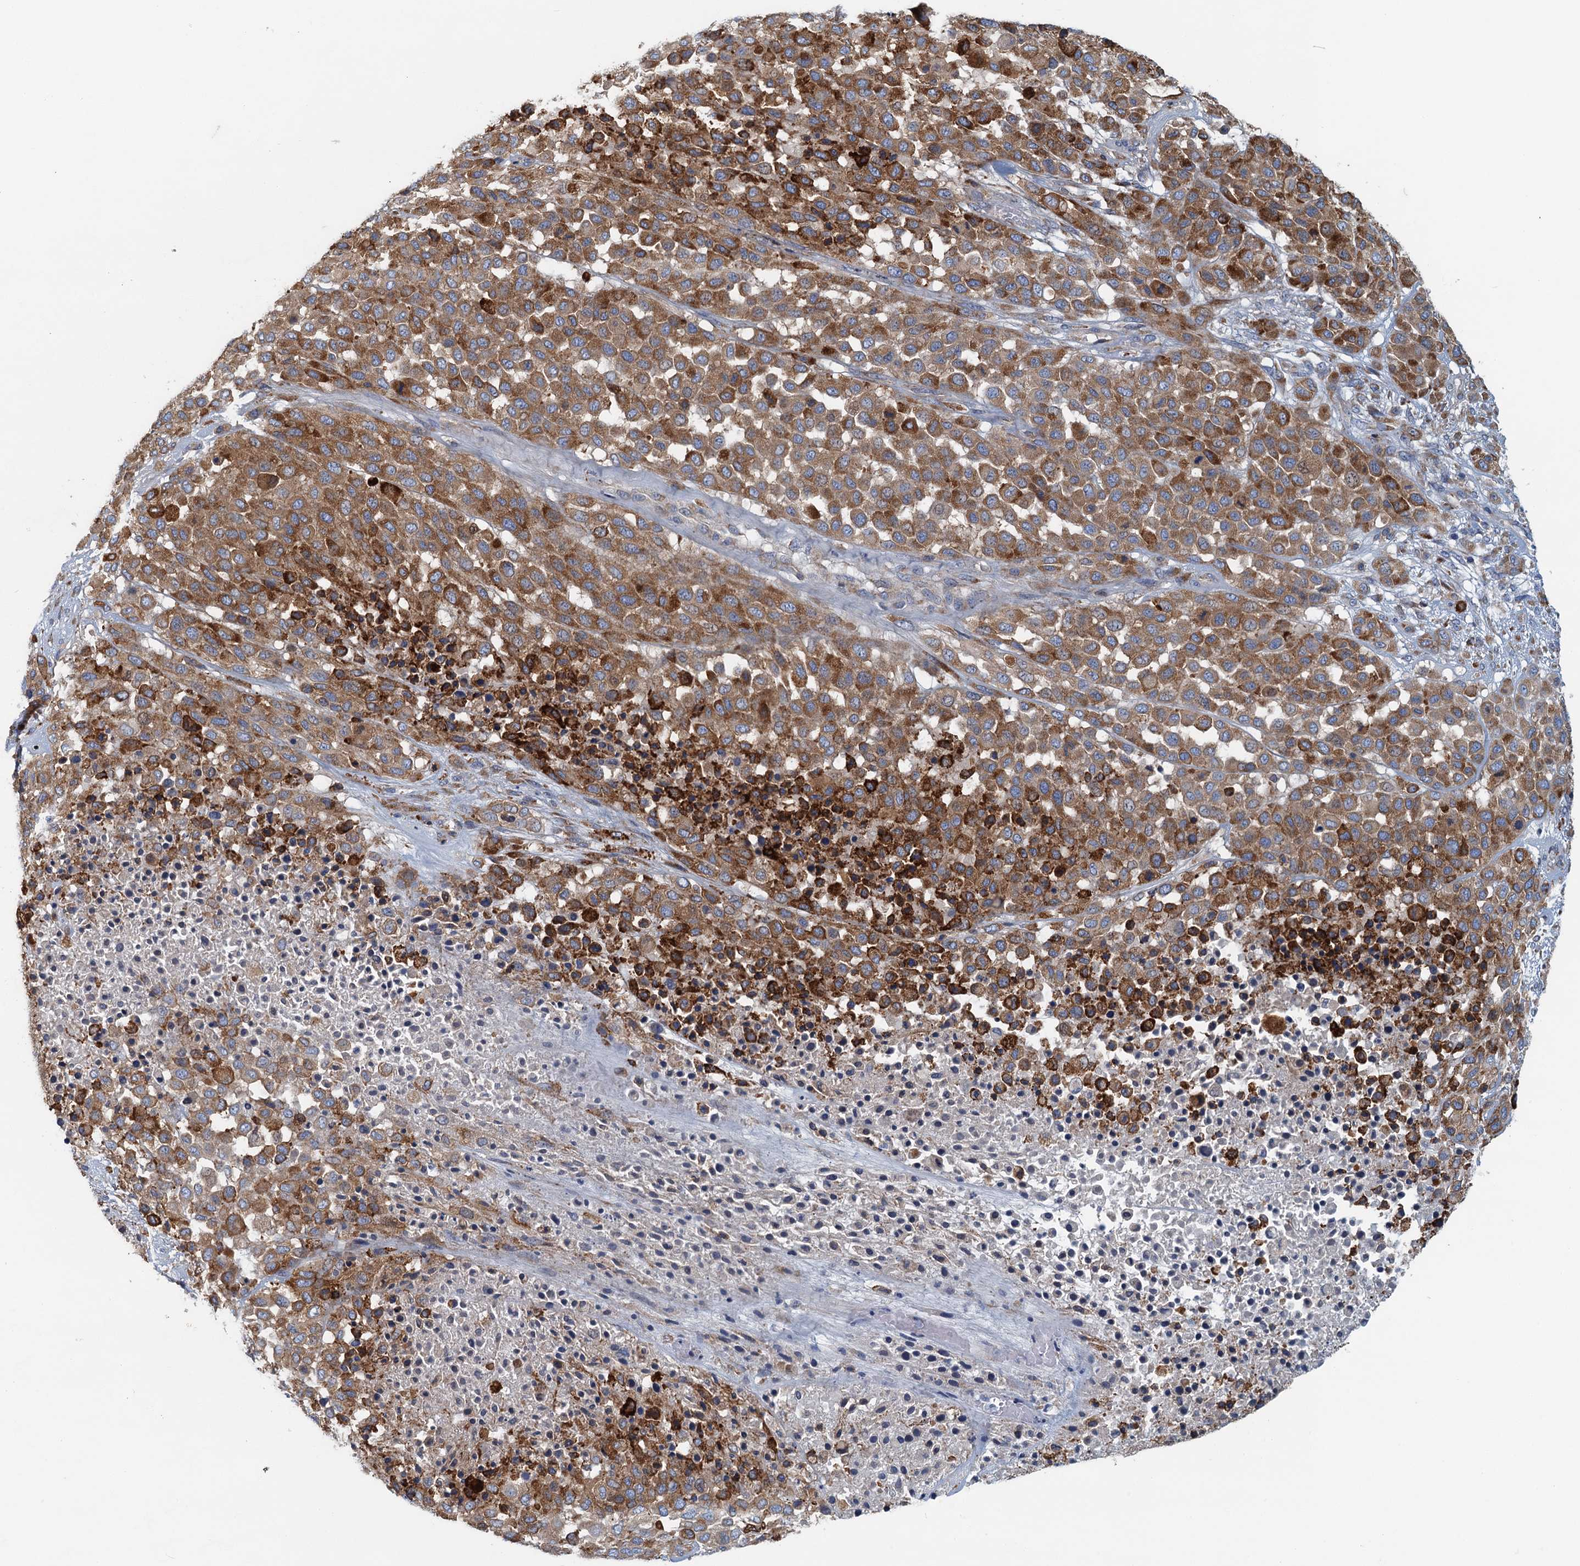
{"staining": {"intensity": "moderate", "quantity": ">75%", "location": "cytoplasmic/membranous"}, "tissue": "melanoma", "cell_type": "Tumor cells", "image_type": "cancer", "snomed": [{"axis": "morphology", "description": "Malignant melanoma, Metastatic site"}, {"axis": "topography", "description": "Skin"}], "caption": "Malignant melanoma (metastatic site) tissue shows moderate cytoplasmic/membranous staining in approximately >75% of tumor cells The staining was performed using DAB to visualize the protein expression in brown, while the nuclei were stained in blue with hematoxylin (Magnification: 20x).", "gene": "MYDGF", "patient": {"sex": "female", "age": 81}}